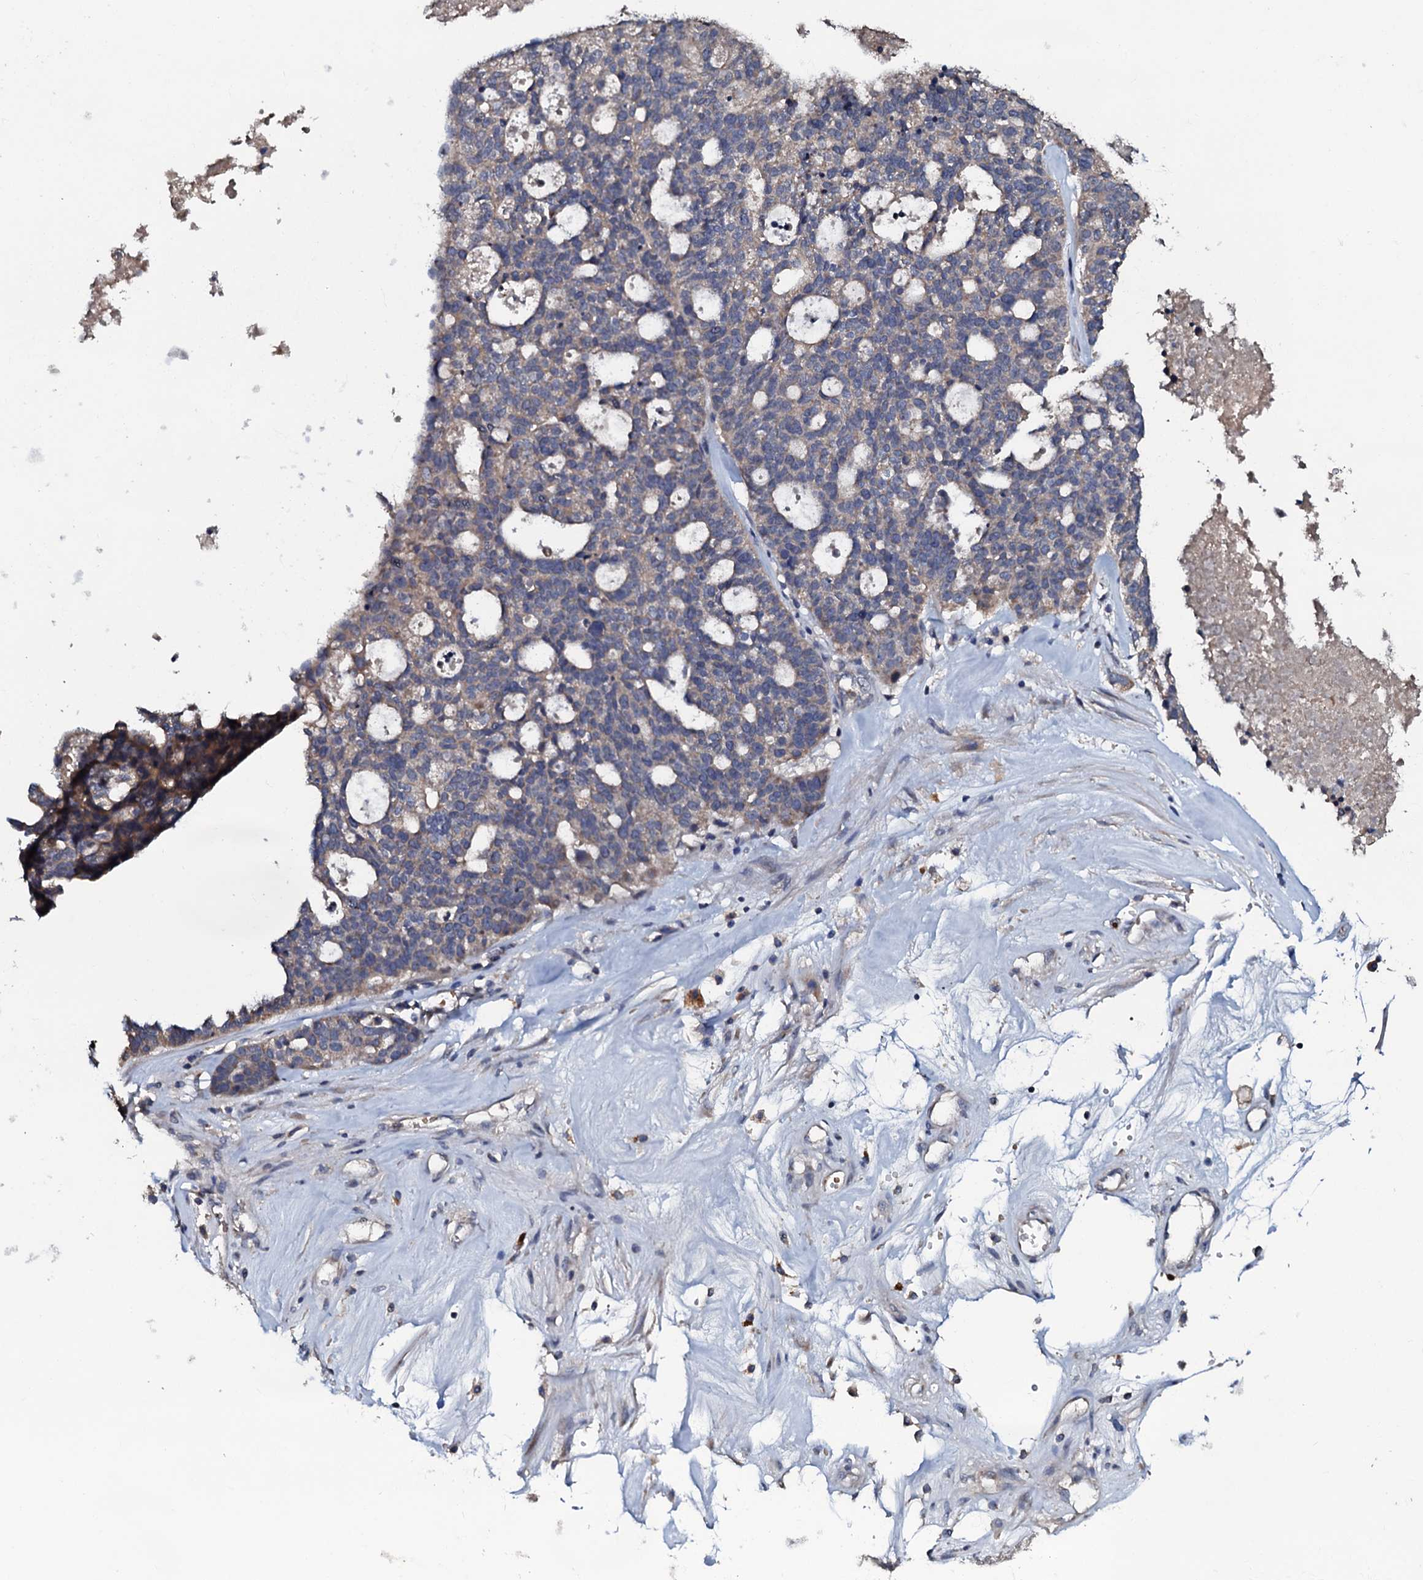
{"staining": {"intensity": "negative", "quantity": "none", "location": "none"}, "tissue": "ovarian cancer", "cell_type": "Tumor cells", "image_type": "cancer", "snomed": [{"axis": "morphology", "description": "Cystadenocarcinoma, serous, NOS"}, {"axis": "topography", "description": "Ovary"}], "caption": "Serous cystadenocarcinoma (ovarian) stained for a protein using IHC exhibits no positivity tumor cells.", "gene": "CPNE2", "patient": {"sex": "female", "age": 59}}